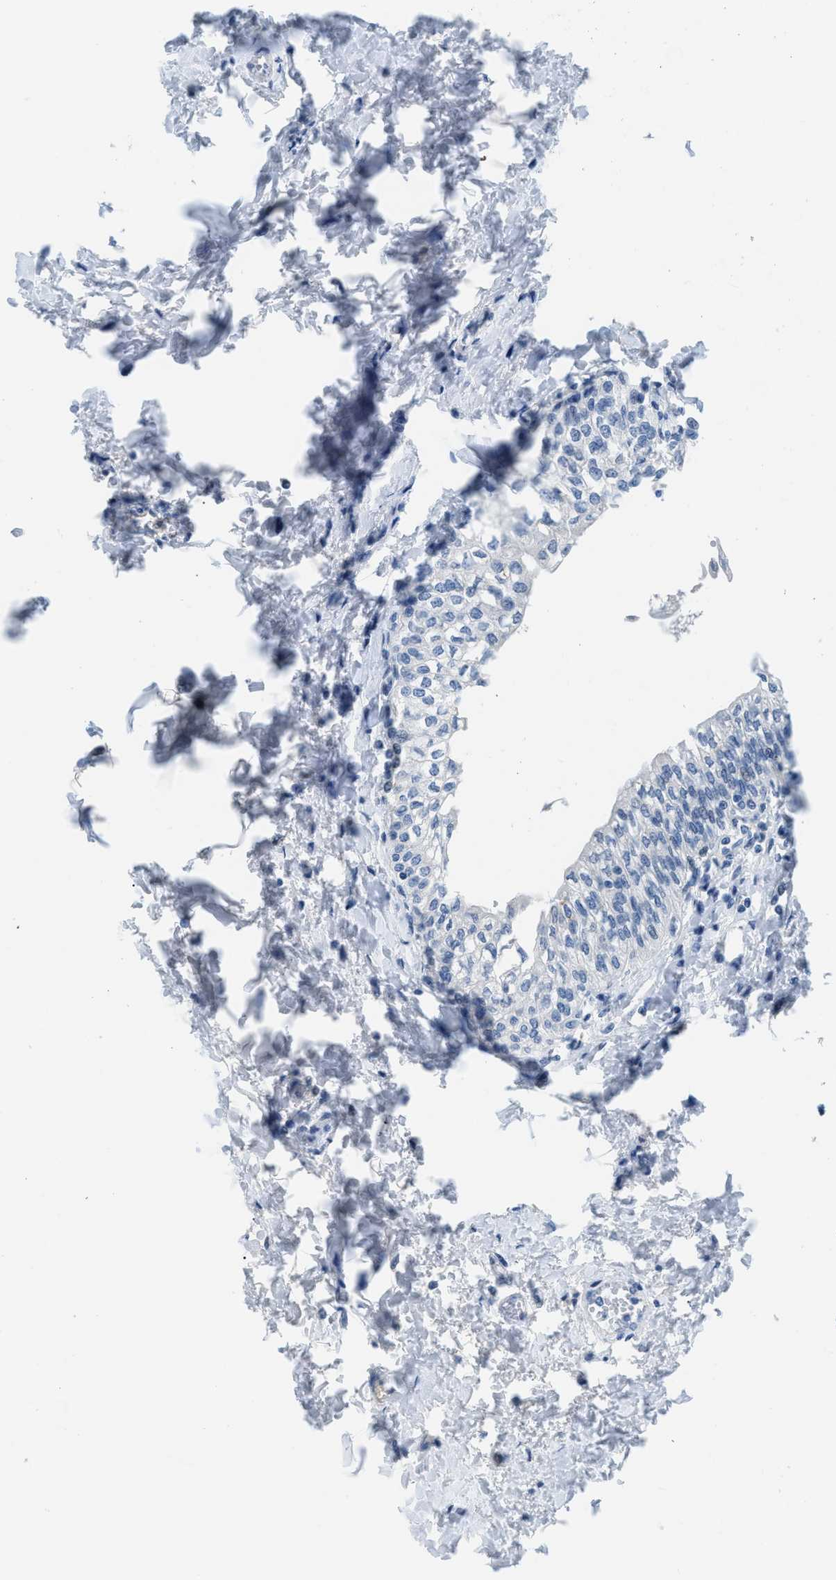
{"staining": {"intensity": "negative", "quantity": "none", "location": "none"}, "tissue": "urinary bladder", "cell_type": "Urothelial cells", "image_type": "normal", "snomed": [{"axis": "morphology", "description": "Normal tissue, NOS"}, {"axis": "topography", "description": "Urinary bladder"}], "caption": "Protein analysis of unremarkable urinary bladder exhibits no significant positivity in urothelial cells.", "gene": "MBL2", "patient": {"sex": "male", "age": 55}}